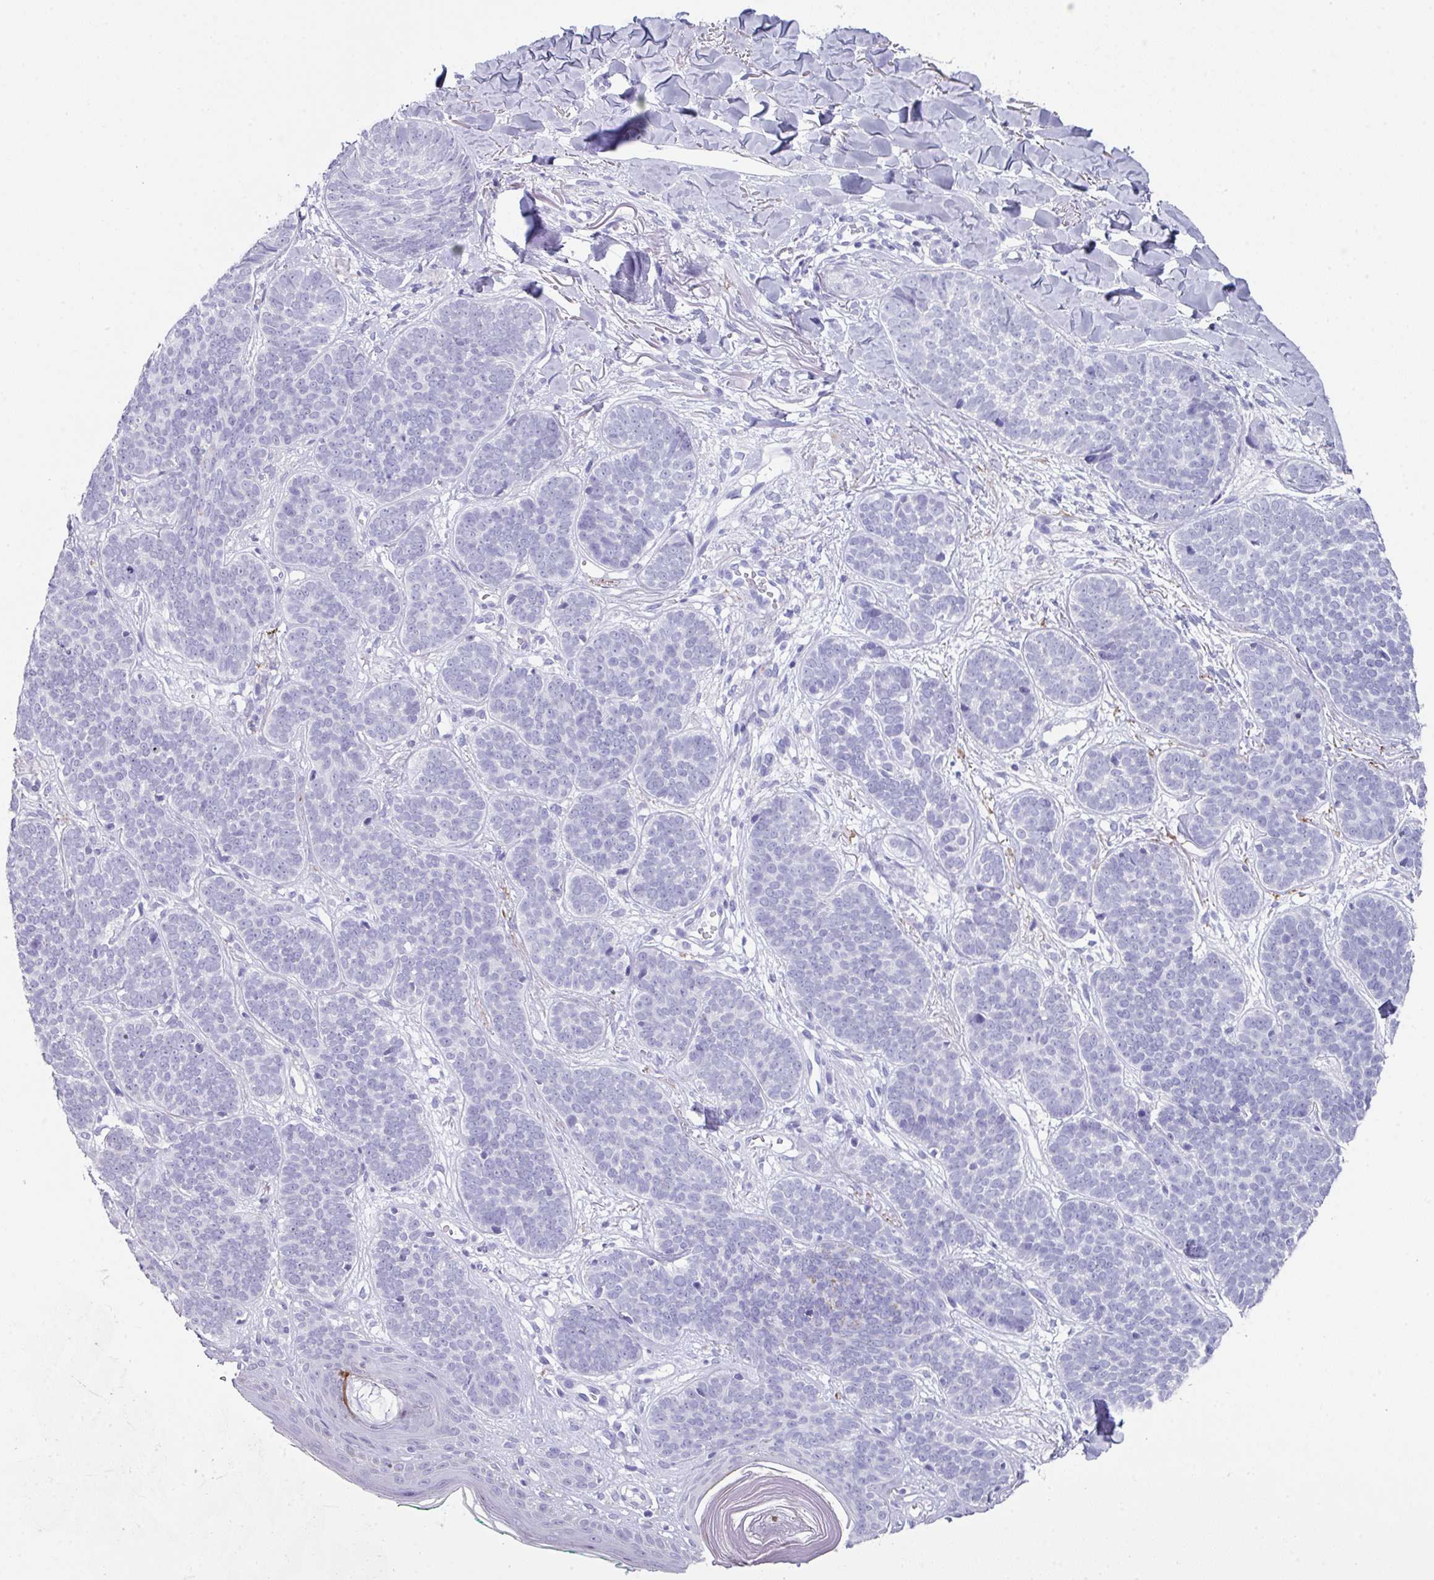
{"staining": {"intensity": "negative", "quantity": "none", "location": "none"}, "tissue": "skin cancer", "cell_type": "Tumor cells", "image_type": "cancer", "snomed": [{"axis": "morphology", "description": "Basal cell carcinoma"}, {"axis": "topography", "description": "Skin"}, {"axis": "topography", "description": "Skin of neck"}, {"axis": "topography", "description": "Skin of shoulder"}, {"axis": "topography", "description": "Skin of back"}], "caption": "A photomicrograph of skin cancer stained for a protein shows no brown staining in tumor cells.", "gene": "PEX10", "patient": {"sex": "male", "age": 80}}